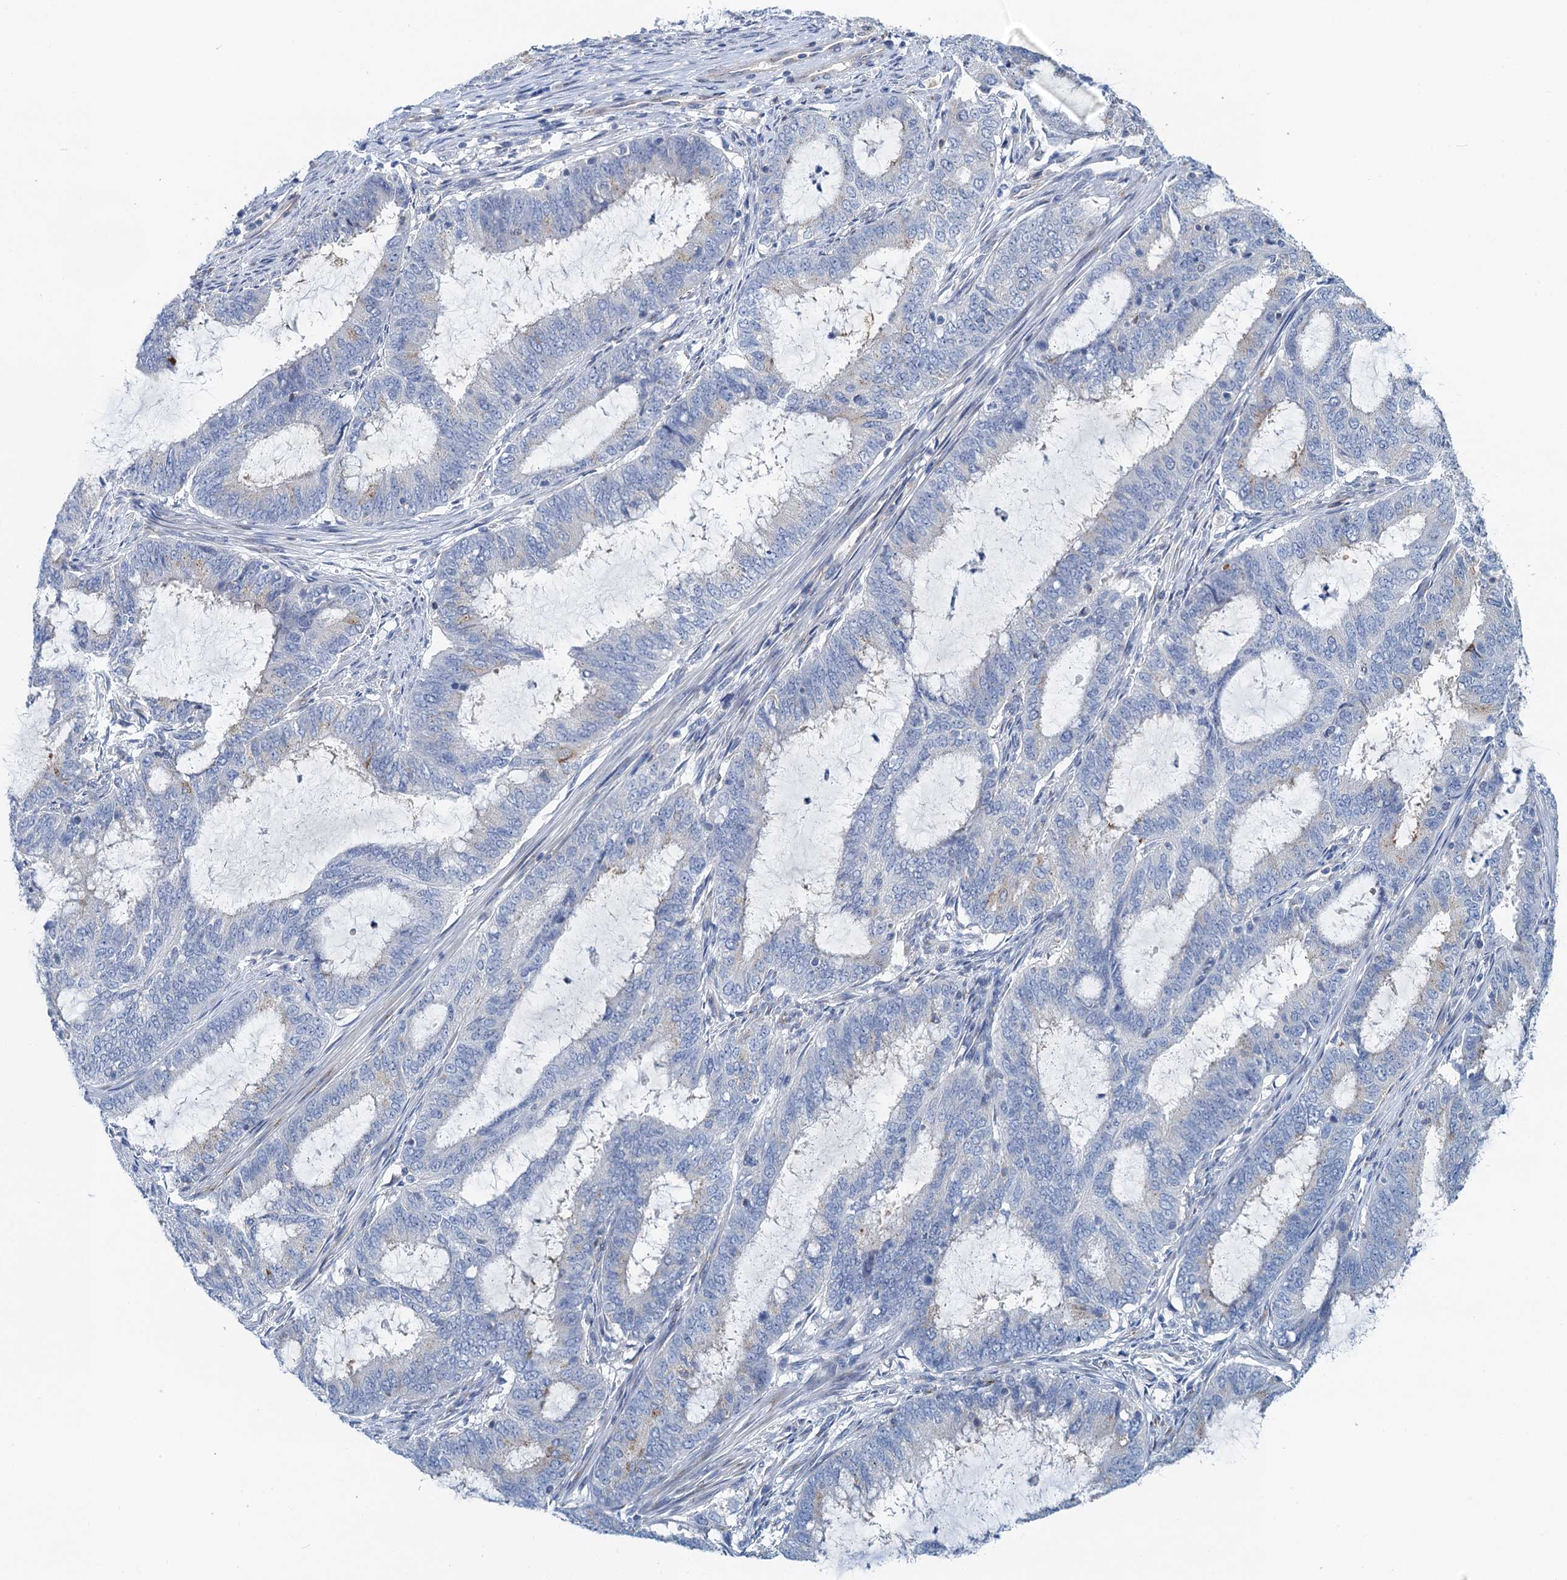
{"staining": {"intensity": "negative", "quantity": "none", "location": "none"}, "tissue": "endometrial cancer", "cell_type": "Tumor cells", "image_type": "cancer", "snomed": [{"axis": "morphology", "description": "Adenocarcinoma, NOS"}, {"axis": "topography", "description": "Endometrium"}], "caption": "This image is of endometrial cancer stained with immunohistochemistry to label a protein in brown with the nuclei are counter-stained blue. There is no expression in tumor cells. (IHC, brightfield microscopy, high magnification).", "gene": "NBEA", "patient": {"sex": "female", "age": 51}}